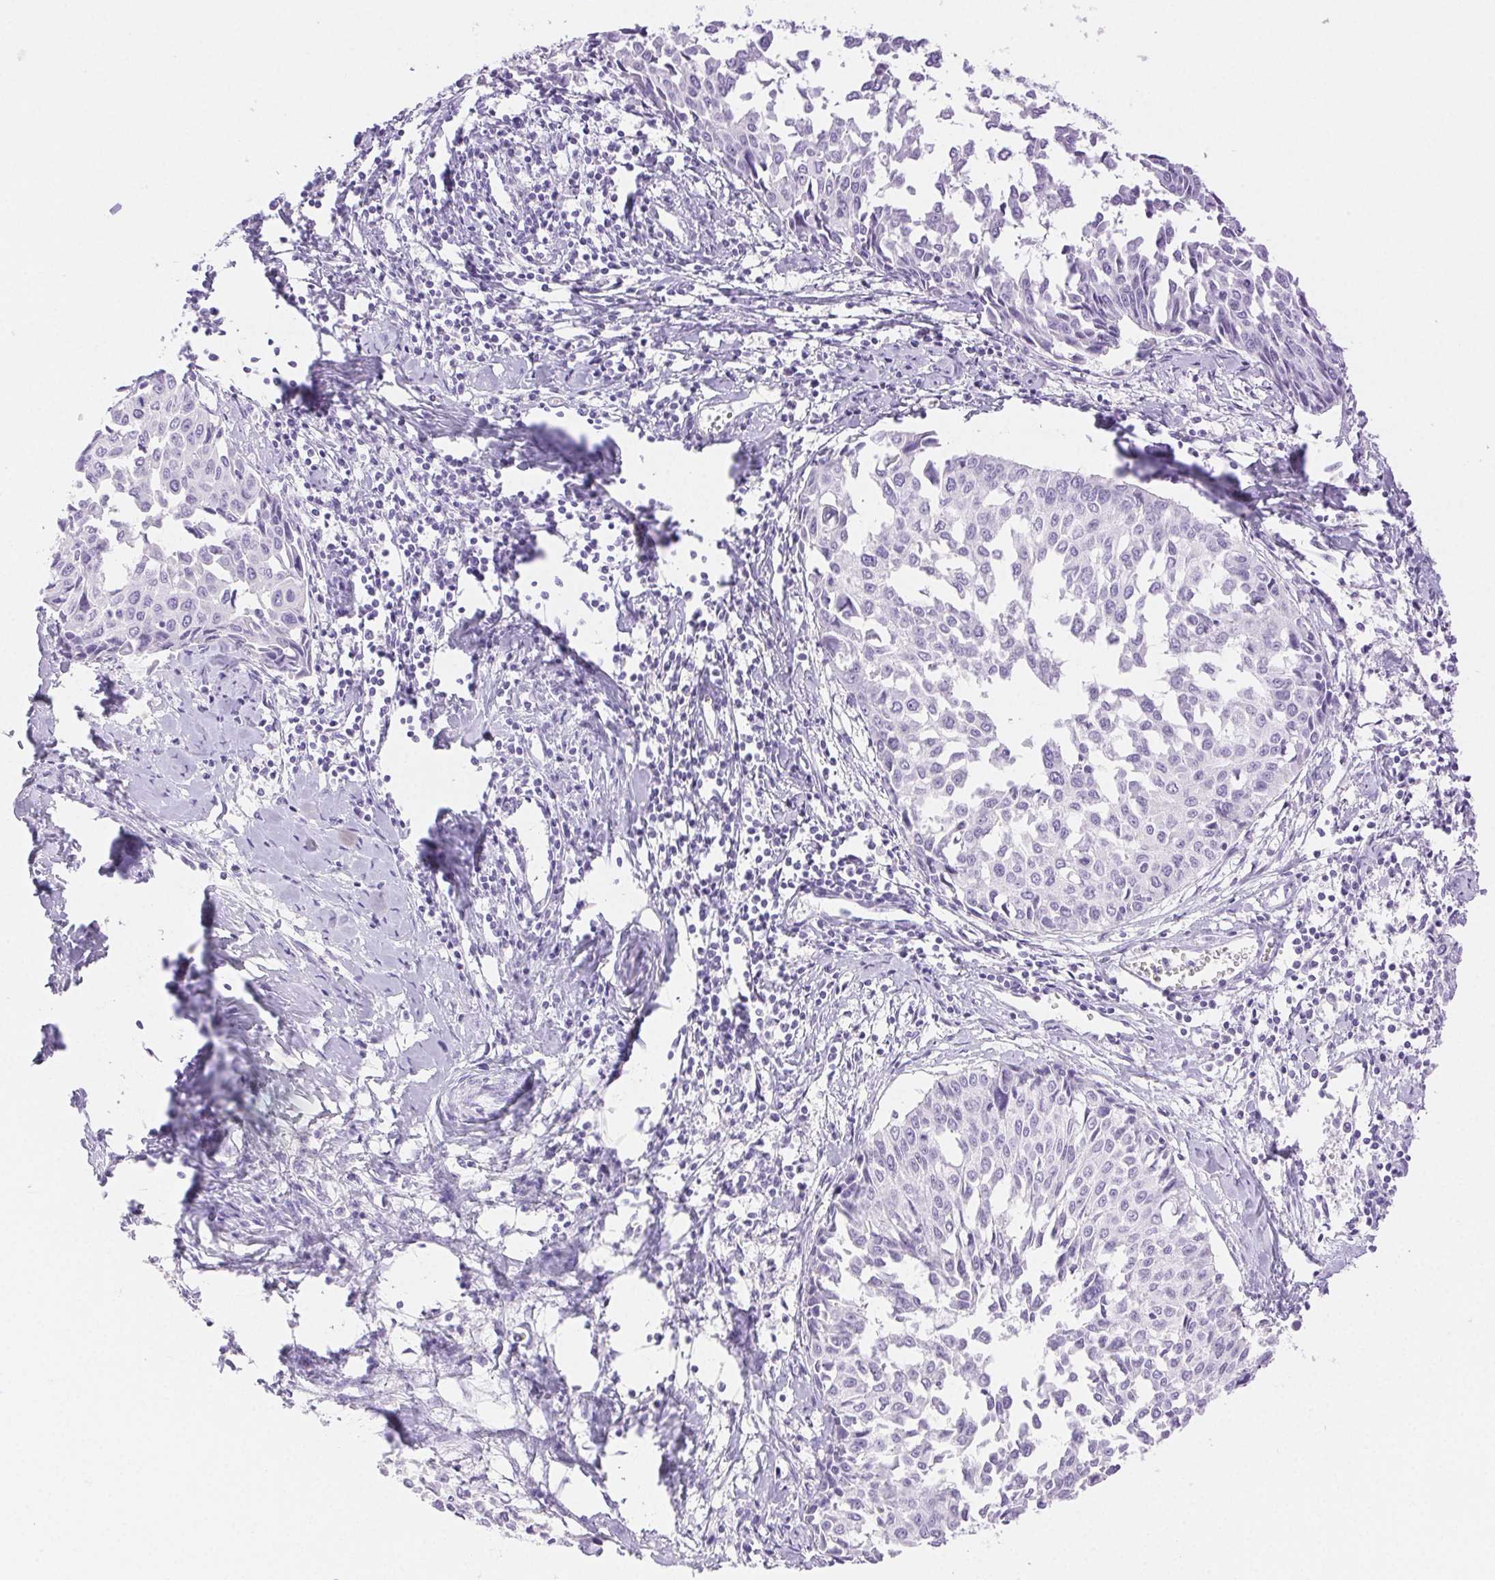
{"staining": {"intensity": "negative", "quantity": "none", "location": "none"}, "tissue": "cervical cancer", "cell_type": "Tumor cells", "image_type": "cancer", "snomed": [{"axis": "morphology", "description": "Squamous cell carcinoma, NOS"}, {"axis": "topography", "description": "Cervix"}], "caption": "This image is of cervical squamous cell carcinoma stained with IHC to label a protein in brown with the nuclei are counter-stained blue. There is no positivity in tumor cells. (Brightfield microscopy of DAB (3,3'-diaminobenzidine) immunohistochemistry at high magnification).", "gene": "SPACA4", "patient": {"sex": "female", "age": 50}}